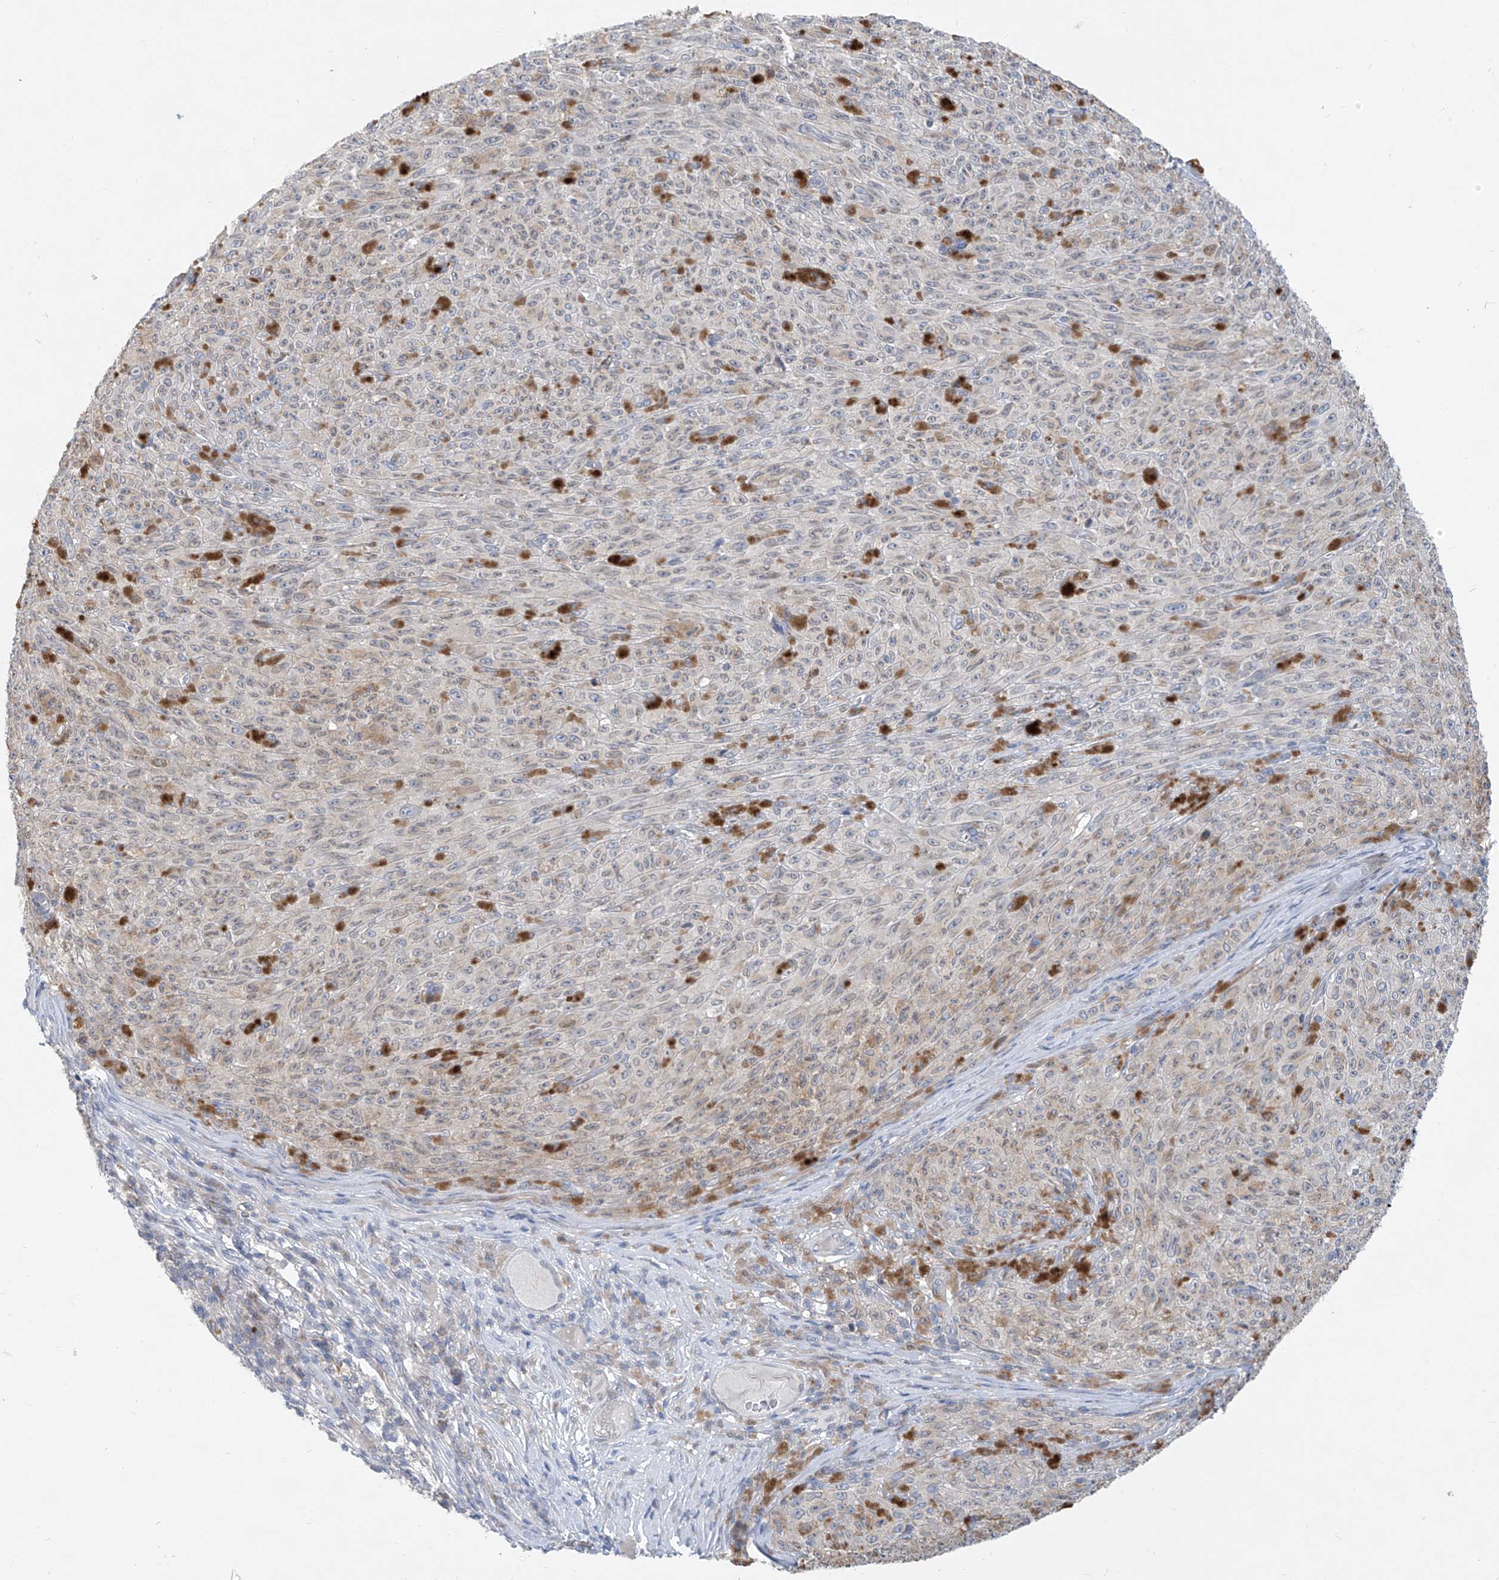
{"staining": {"intensity": "negative", "quantity": "none", "location": "none"}, "tissue": "melanoma", "cell_type": "Tumor cells", "image_type": "cancer", "snomed": [{"axis": "morphology", "description": "Malignant melanoma, NOS"}, {"axis": "topography", "description": "Skin"}], "caption": "Tumor cells are negative for protein expression in human malignant melanoma.", "gene": "KRTAP25-1", "patient": {"sex": "female", "age": 82}}